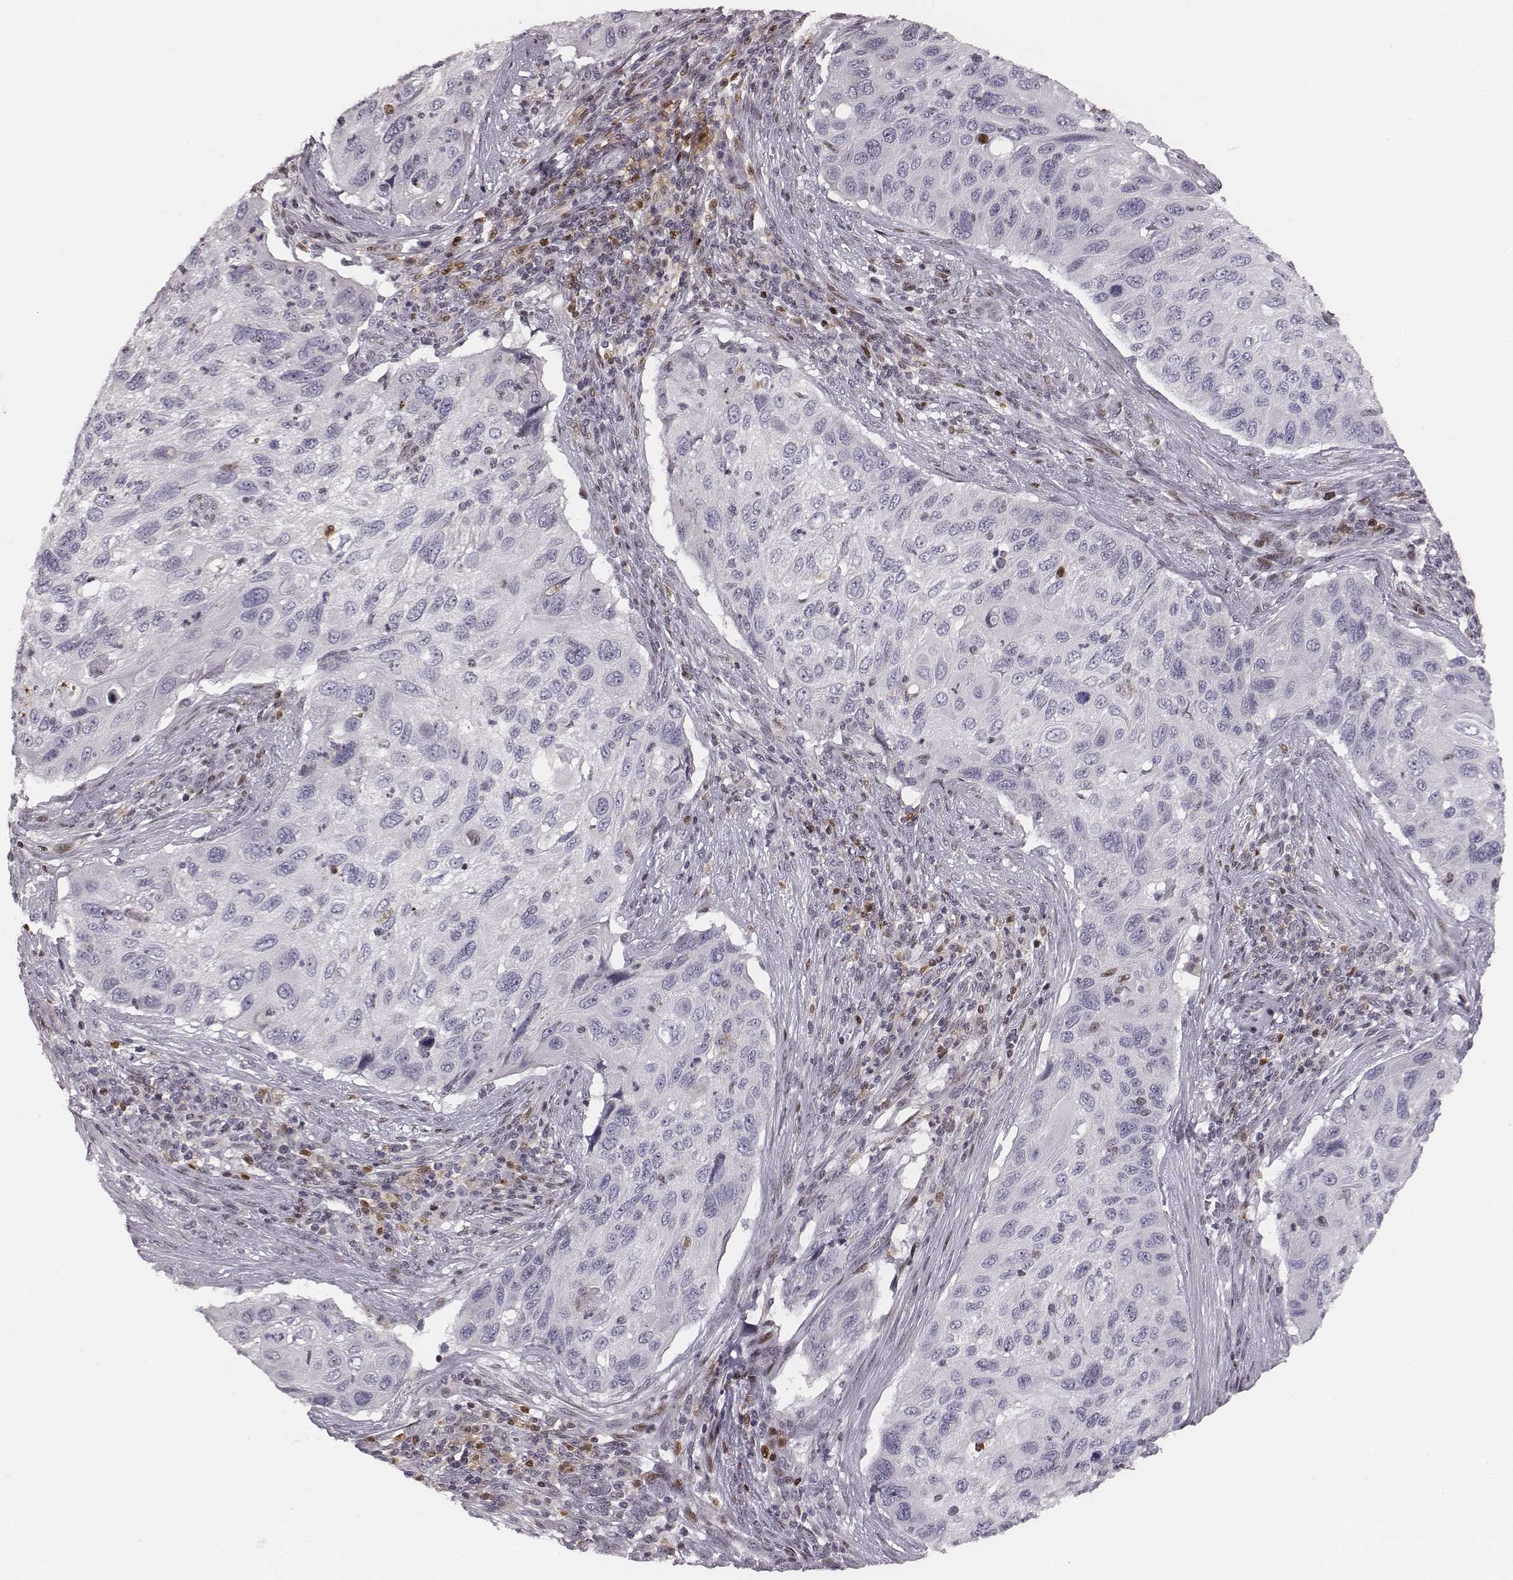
{"staining": {"intensity": "negative", "quantity": "none", "location": "none"}, "tissue": "cervical cancer", "cell_type": "Tumor cells", "image_type": "cancer", "snomed": [{"axis": "morphology", "description": "Squamous cell carcinoma, NOS"}, {"axis": "topography", "description": "Cervix"}], "caption": "Immunohistochemistry histopathology image of neoplastic tissue: cervical cancer stained with DAB (3,3'-diaminobenzidine) reveals no significant protein expression in tumor cells. (Stains: DAB (3,3'-diaminobenzidine) IHC with hematoxylin counter stain, Microscopy: brightfield microscopy at high magnification).", "gene": "NDC1", "patient": {"sex": "female", "age": 70}}